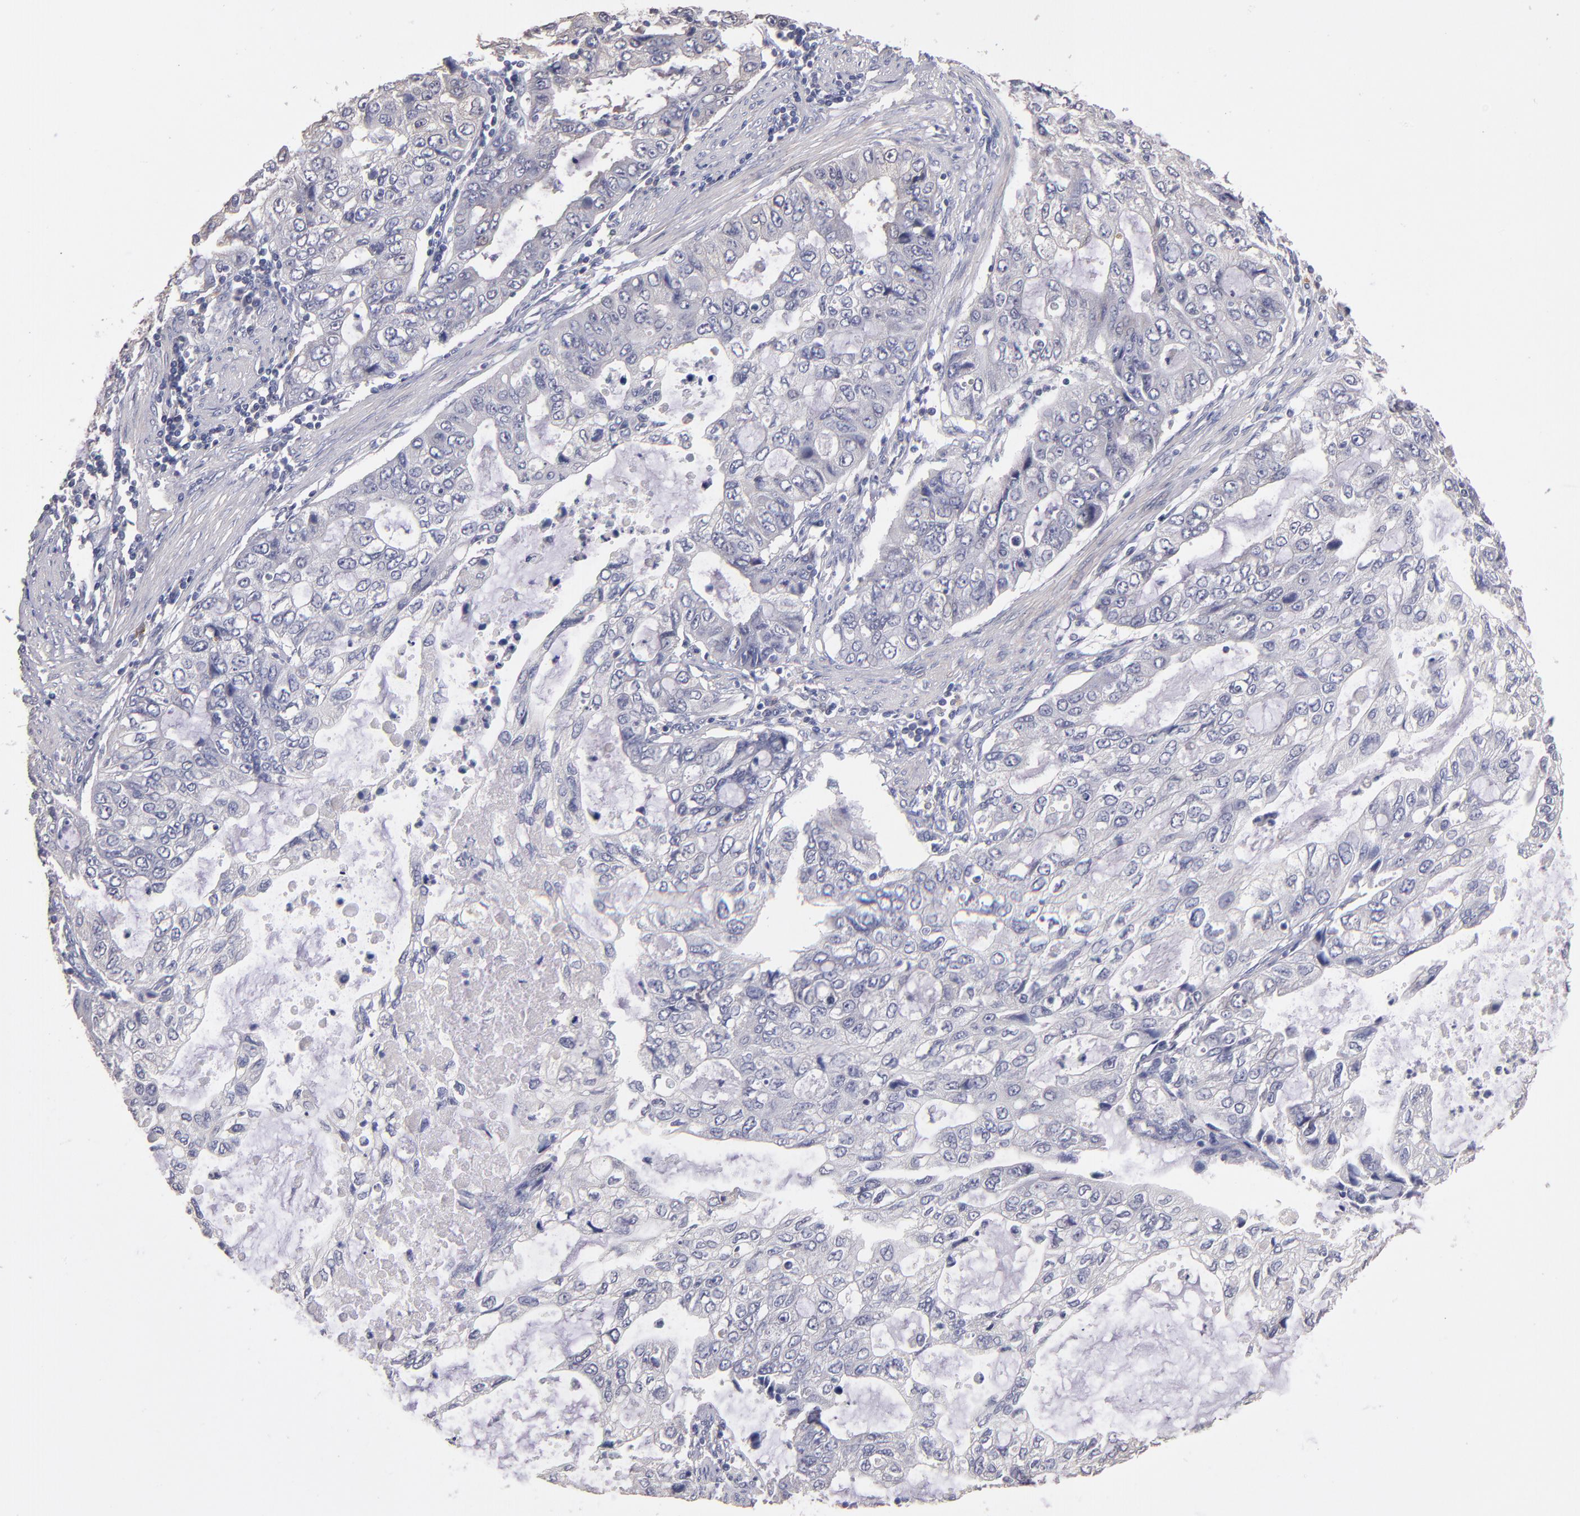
{"staining": {"intensity": "negative", "quantity": "none", "location": "none"}, "tissue": "stomach cancer", "cell_type": "Tumor cells", "image_type": "cancer", "snomed": [{"axis": "morphology", "description": "Adenocarcinoma, NOS"}, {"axis": "topography", "description": "Stomach, upper"}], "caption": "High magnification brightfield microscopy of stomach adenocarcinoma stained with DAB (3,3'-diaminobenzidine) (brown) and counterstained with hematoxylin (blue): tumor cells show no significant expression. The staining was performed using DAB to visualize the protein expression in brown, while the nuclei were stained in blue with hematoxylin (Magnification: 20x).", "gene": "MAGEE1", "patient": {"sex": "female", "age": 52}}